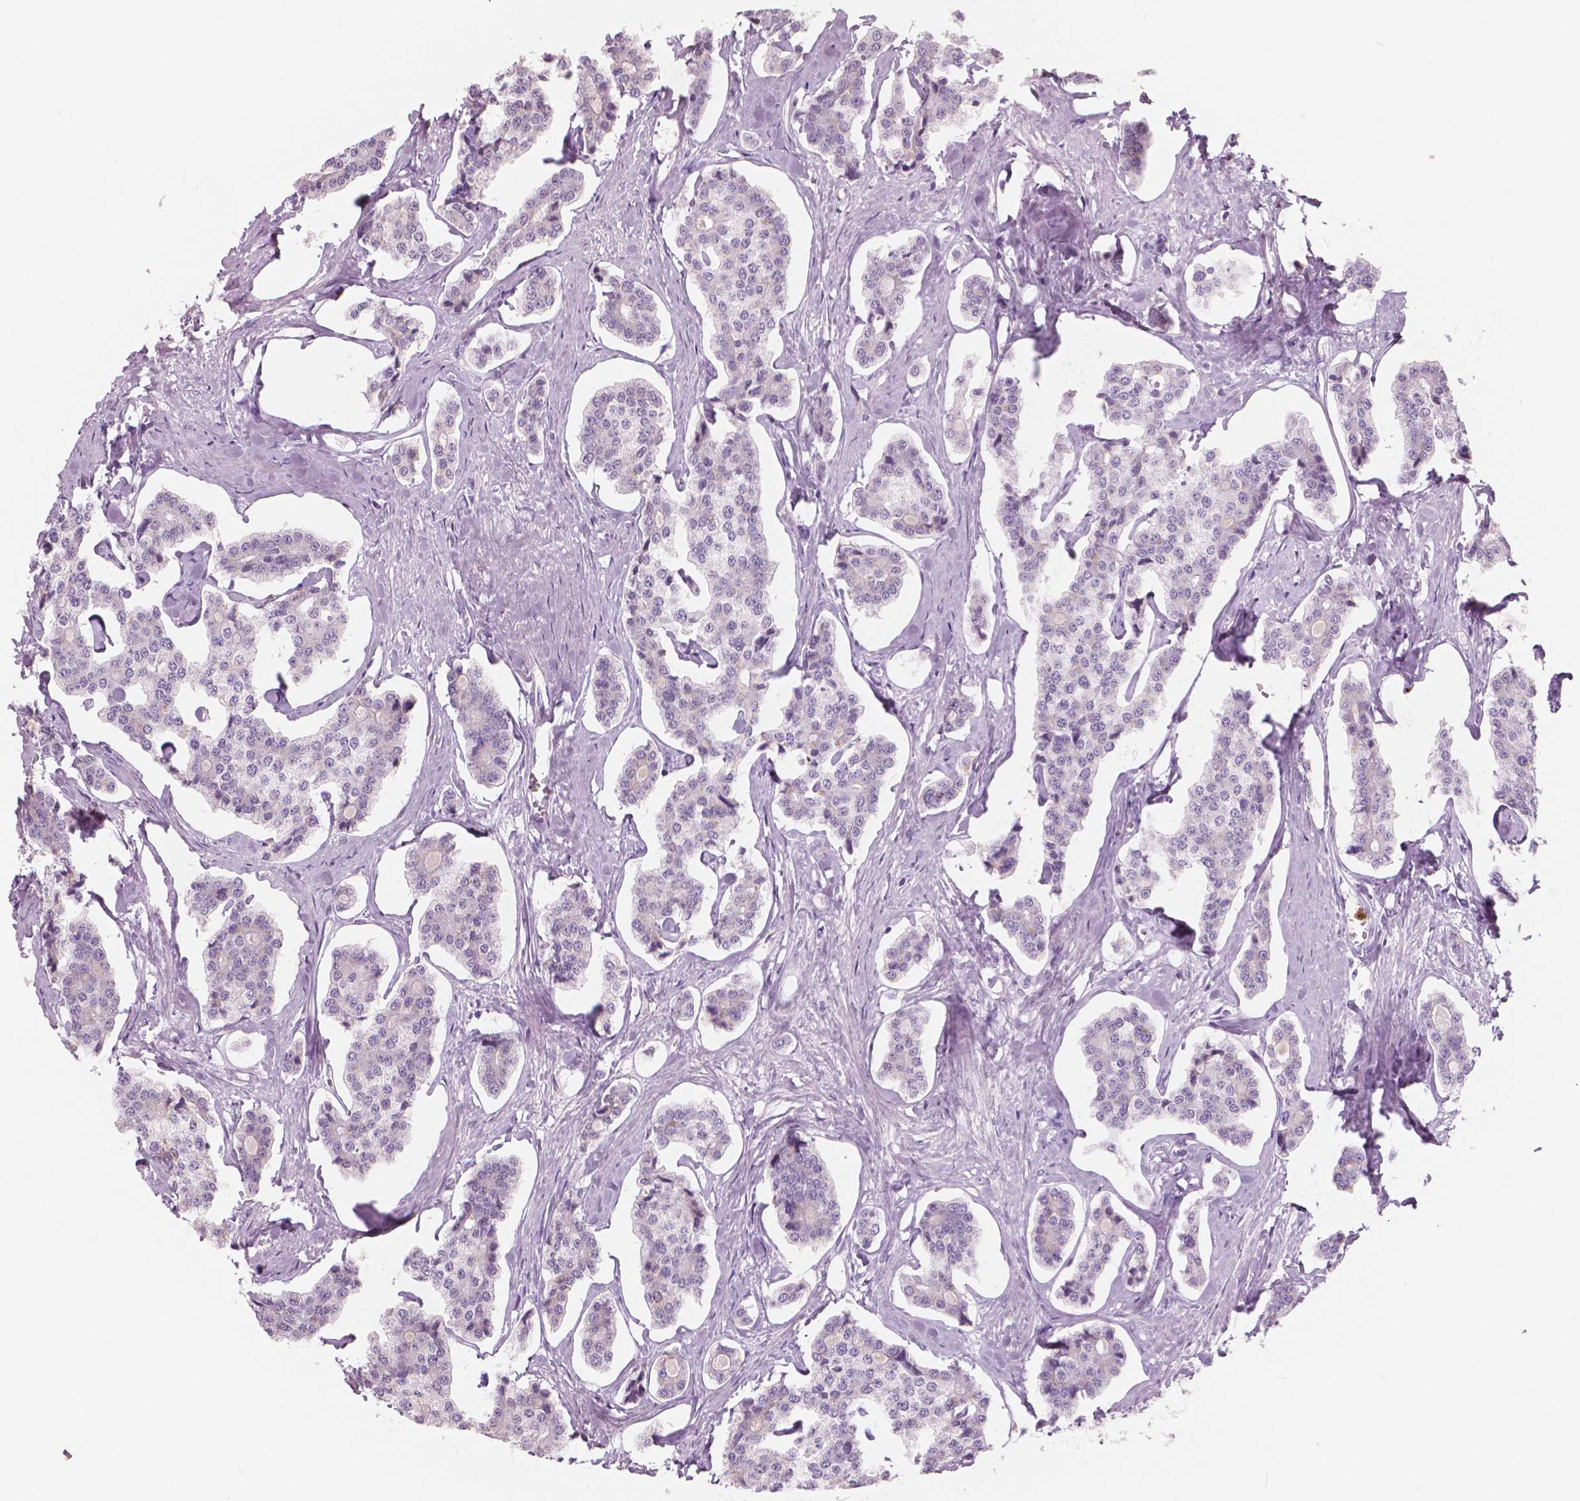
{"staining": {"intensity": "negative", "quantity": "none", "location": "none"}, "tissue": "carcinoid", "cell_type": "Tumor cells", "image_type": "cancer", "snomed": [{"axis": "morphology", "description": "Carcinoid, malignant, NOS"}, {"axis": "topography", "description": "Small intestine"}], "caption": "Immunohistochemistry (IHC) image of neoplastic tissue: carcinoid stained with DAB (3,3'-diaminobenzidine) displays no significant protein positivity in tumor cells. (DAB immunohistochemistry (IHC) with hematoxylin counter stain).", "gene": "CXCR2", "patient": {"sex": "female", "age": 65}}